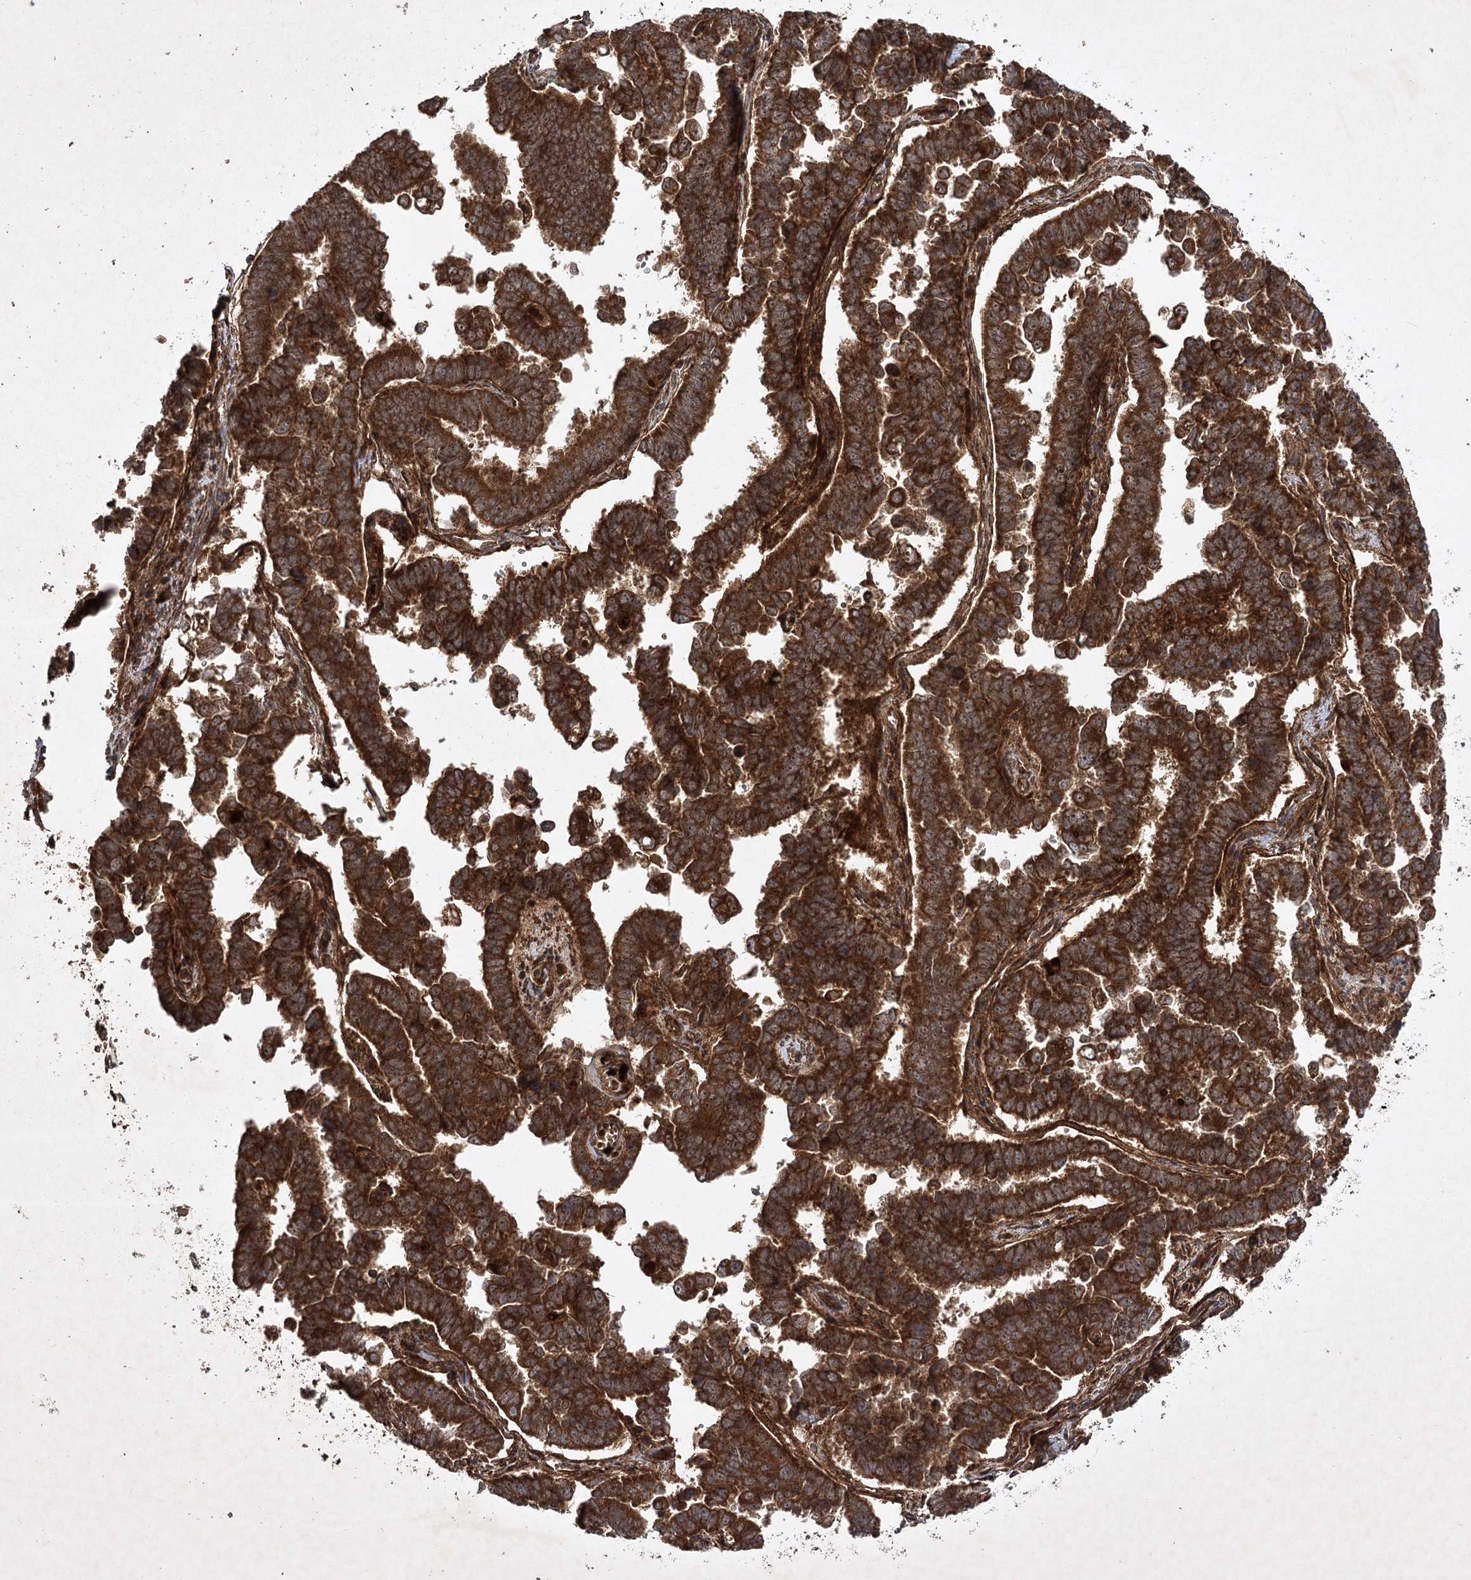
{"staining": {"intensity": "strong", "quantity": ">75%", "location": "cytoplasmic/membranous"}, "tissue": "endometrial cancer", "cell_type": "Tumor cells", "image_type": "cancer", "snomed": [{"axis": "morphology", "description": "Adenocarcinoma, NOS"}, {"axis": "topography", "description": "Endometrium"}], "caption": "Endometrial adenocarcinoma stained with immunohistochemistry exhibits strong cytoplasmic/membranous positivity in about >75% of tumor cells.", "gene": "DNAJC13", "patient": {"sex": "female", "age": 75}}